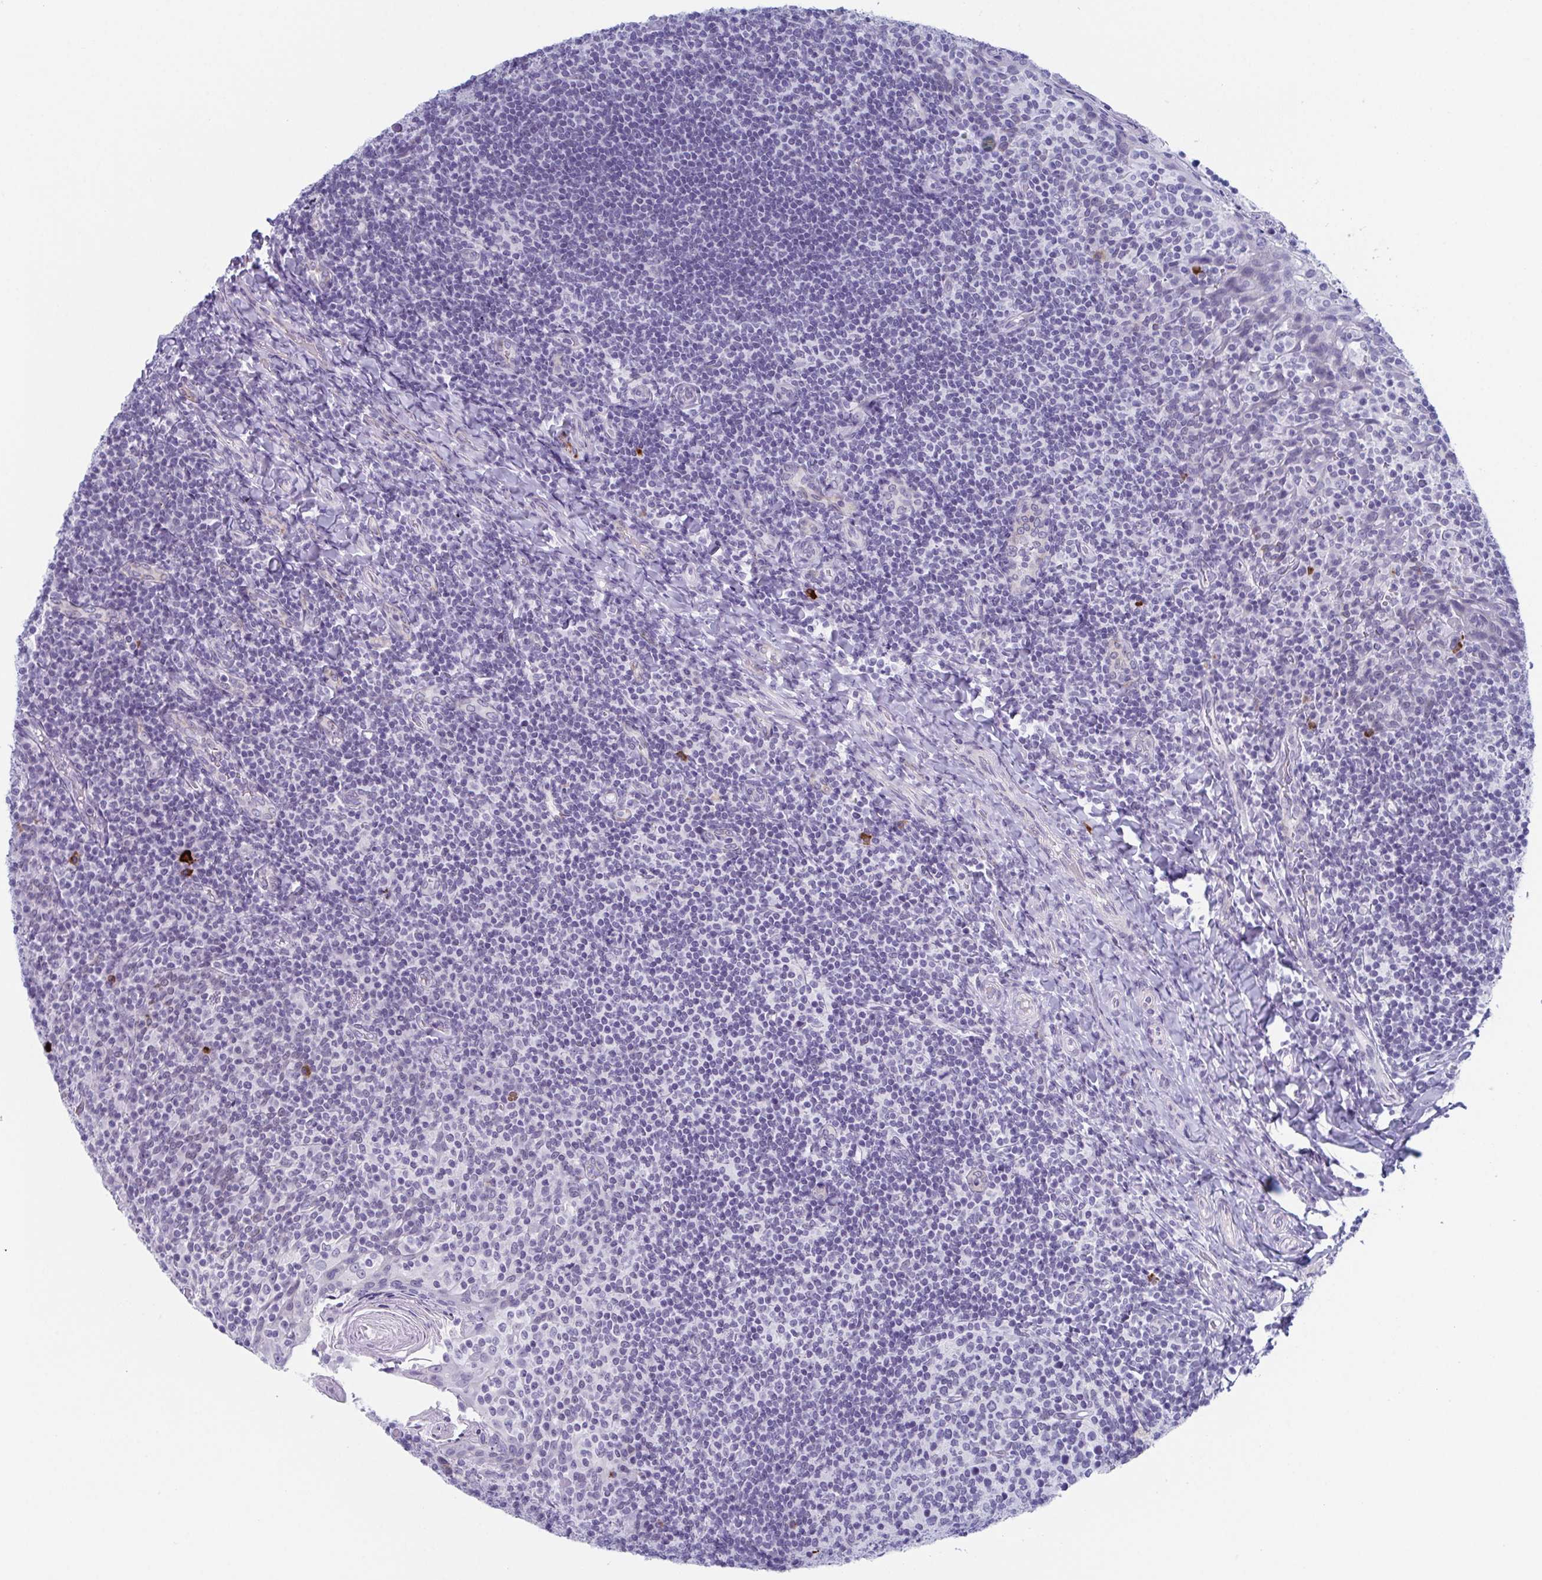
{"staining": {"intensity": "negative", "quantity": "none", "location": "none"}, "tissue": "tonsil", "cell_type": "Germinal center cells", "image_type": "normal", "snomed": [{"axis": "morphology", "description": "Normal tissue, NOS"}, {"axis": "topography", "description": "Tonsil"}], "caption": "Germinal center cells show no significant protein staining in normal tonsil. Brightfield microscopy of IHC stained with DAB (brown) and hematoxylin (blue), captured at high magnification.", "gene": "ZFP64", "patient": {"sex": "female", "age": 10}}